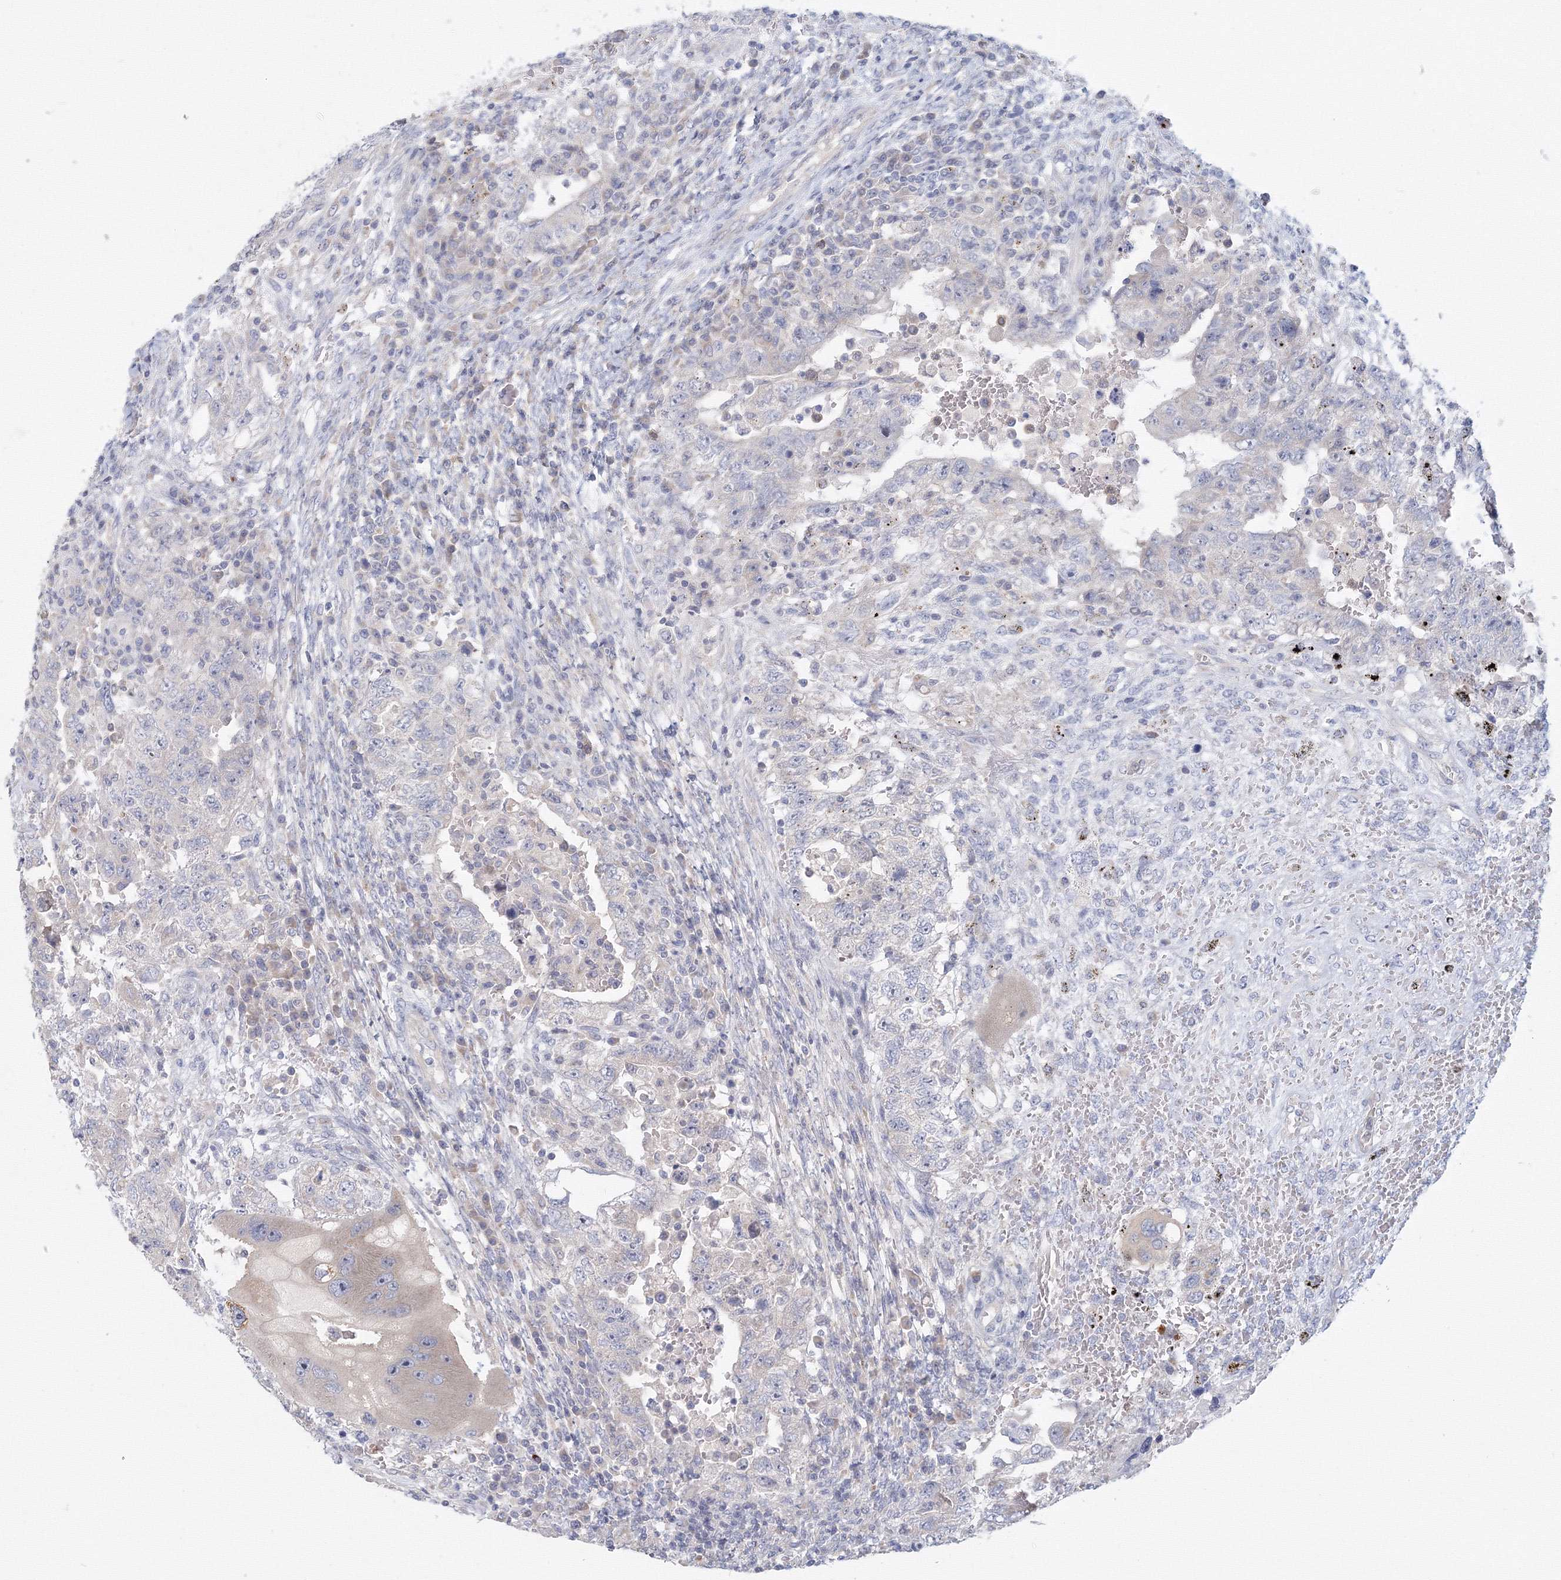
{"staining": {"intensity": "negative", "quantity": "none", "location": "none"}, "tissue": "testis cancer", "cell_type": "Tumor cells", "image_type": "cancer", "snomed": [{"axis": "morphology", "description": "Carcinoma, Embryonal, NOS"}, {"axis": "topography", "description": "Testis"}], "caption": "Testis cancer (embryonal carcinoma) stained for a protein using immunohistochemistry (IHC) demonstrates no expression tumor cells.", "gene": "TACC2", "patient": {"sex": "male", "age": 26}}